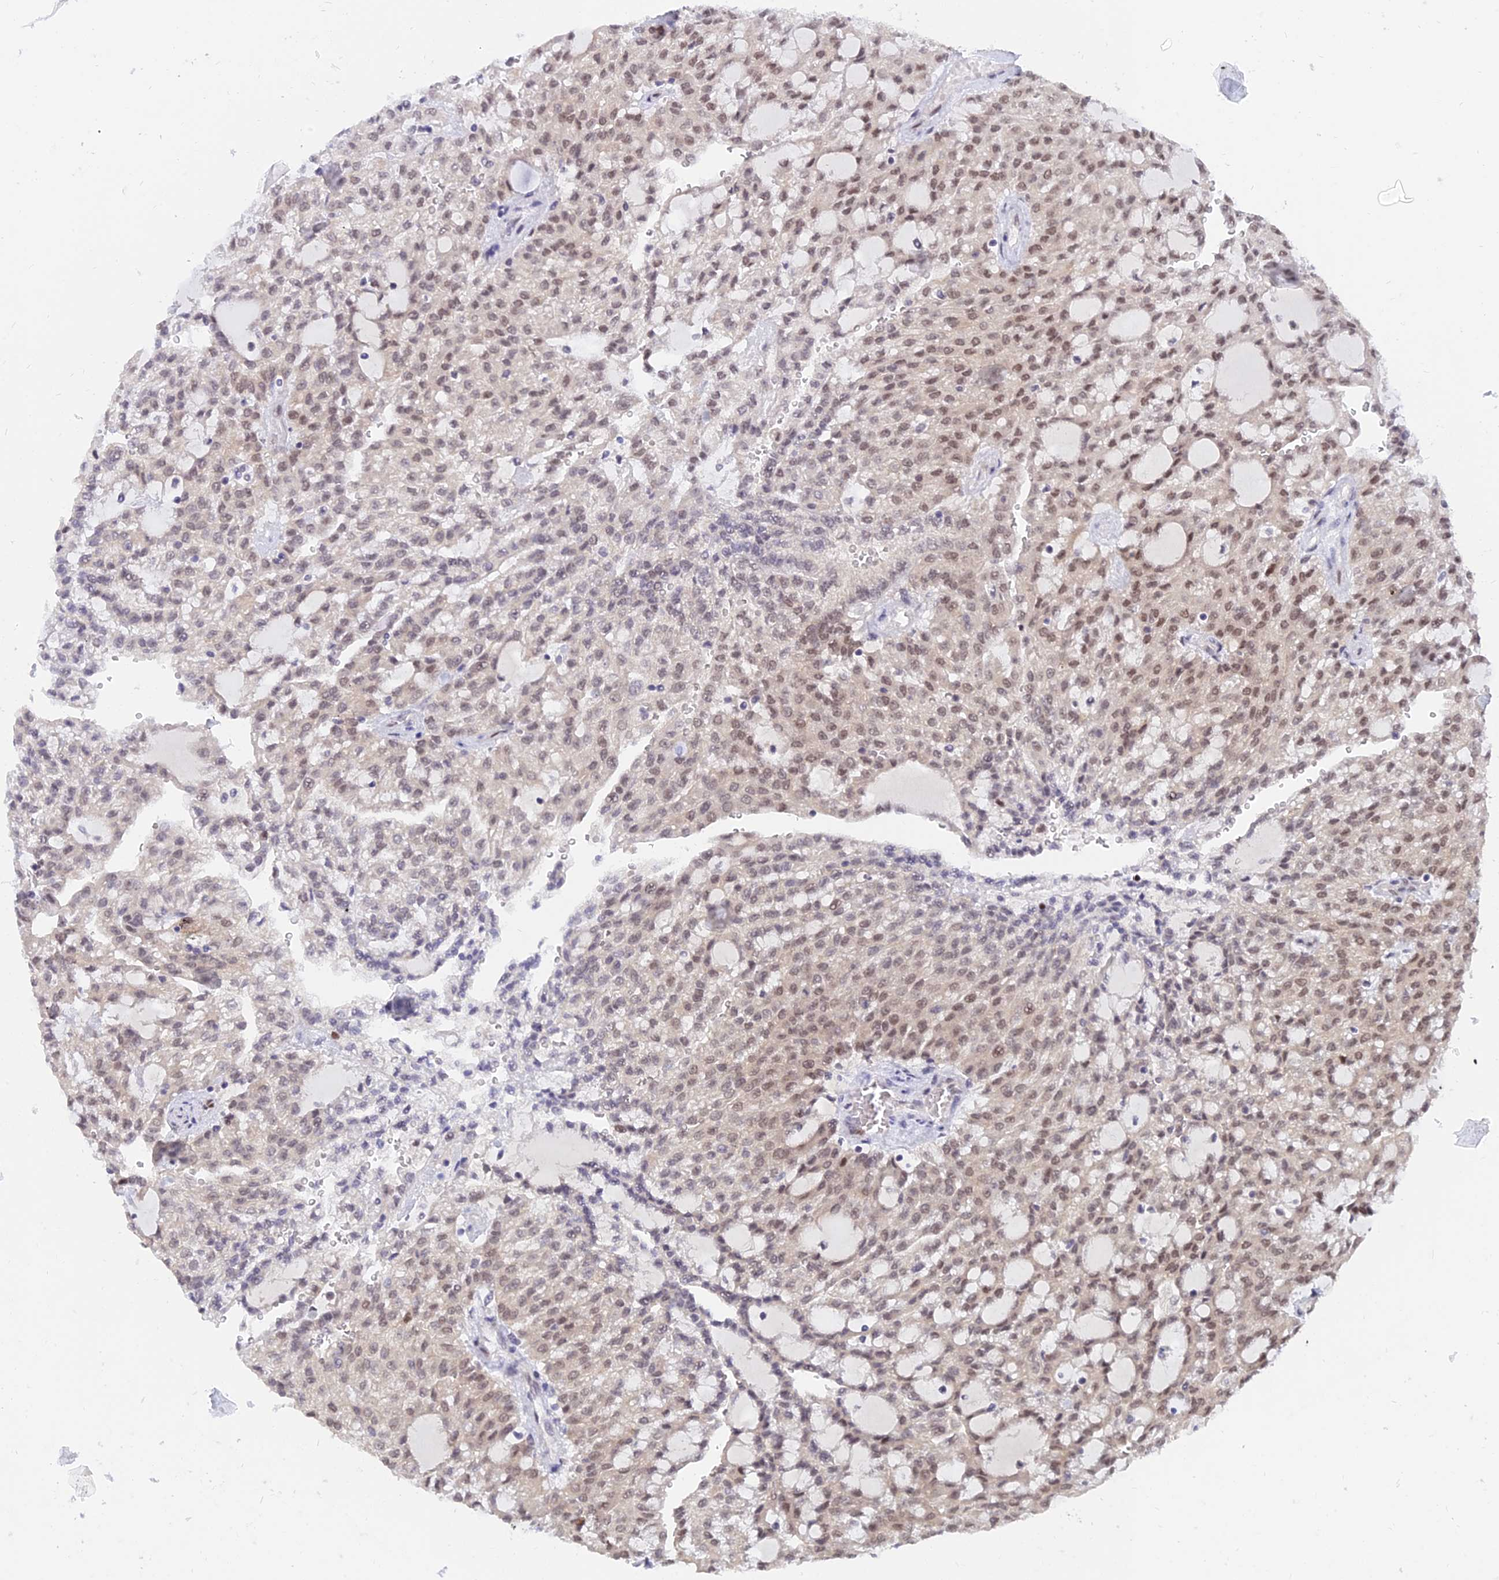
{"staining": {"intensity": "moderate", "quantity": "25%-75%", "location": "nuclear"}, "tissue": "renal cancer", "cell_type": "Tumor cells", "image_type": "cancer", "snomed": [{"axis": "morphology", "description": "Adenocarcinoma, NOS"}, {"axis": "topography", "description": "Kidney"}], "caption": "A micrograph of human renal cancer (adenocarcinoma) stained for a protein displays moderate nuclear brown staining in tumor cells.", "gene": "DPY30", "patient": {"sex": "male", "age": 63}}